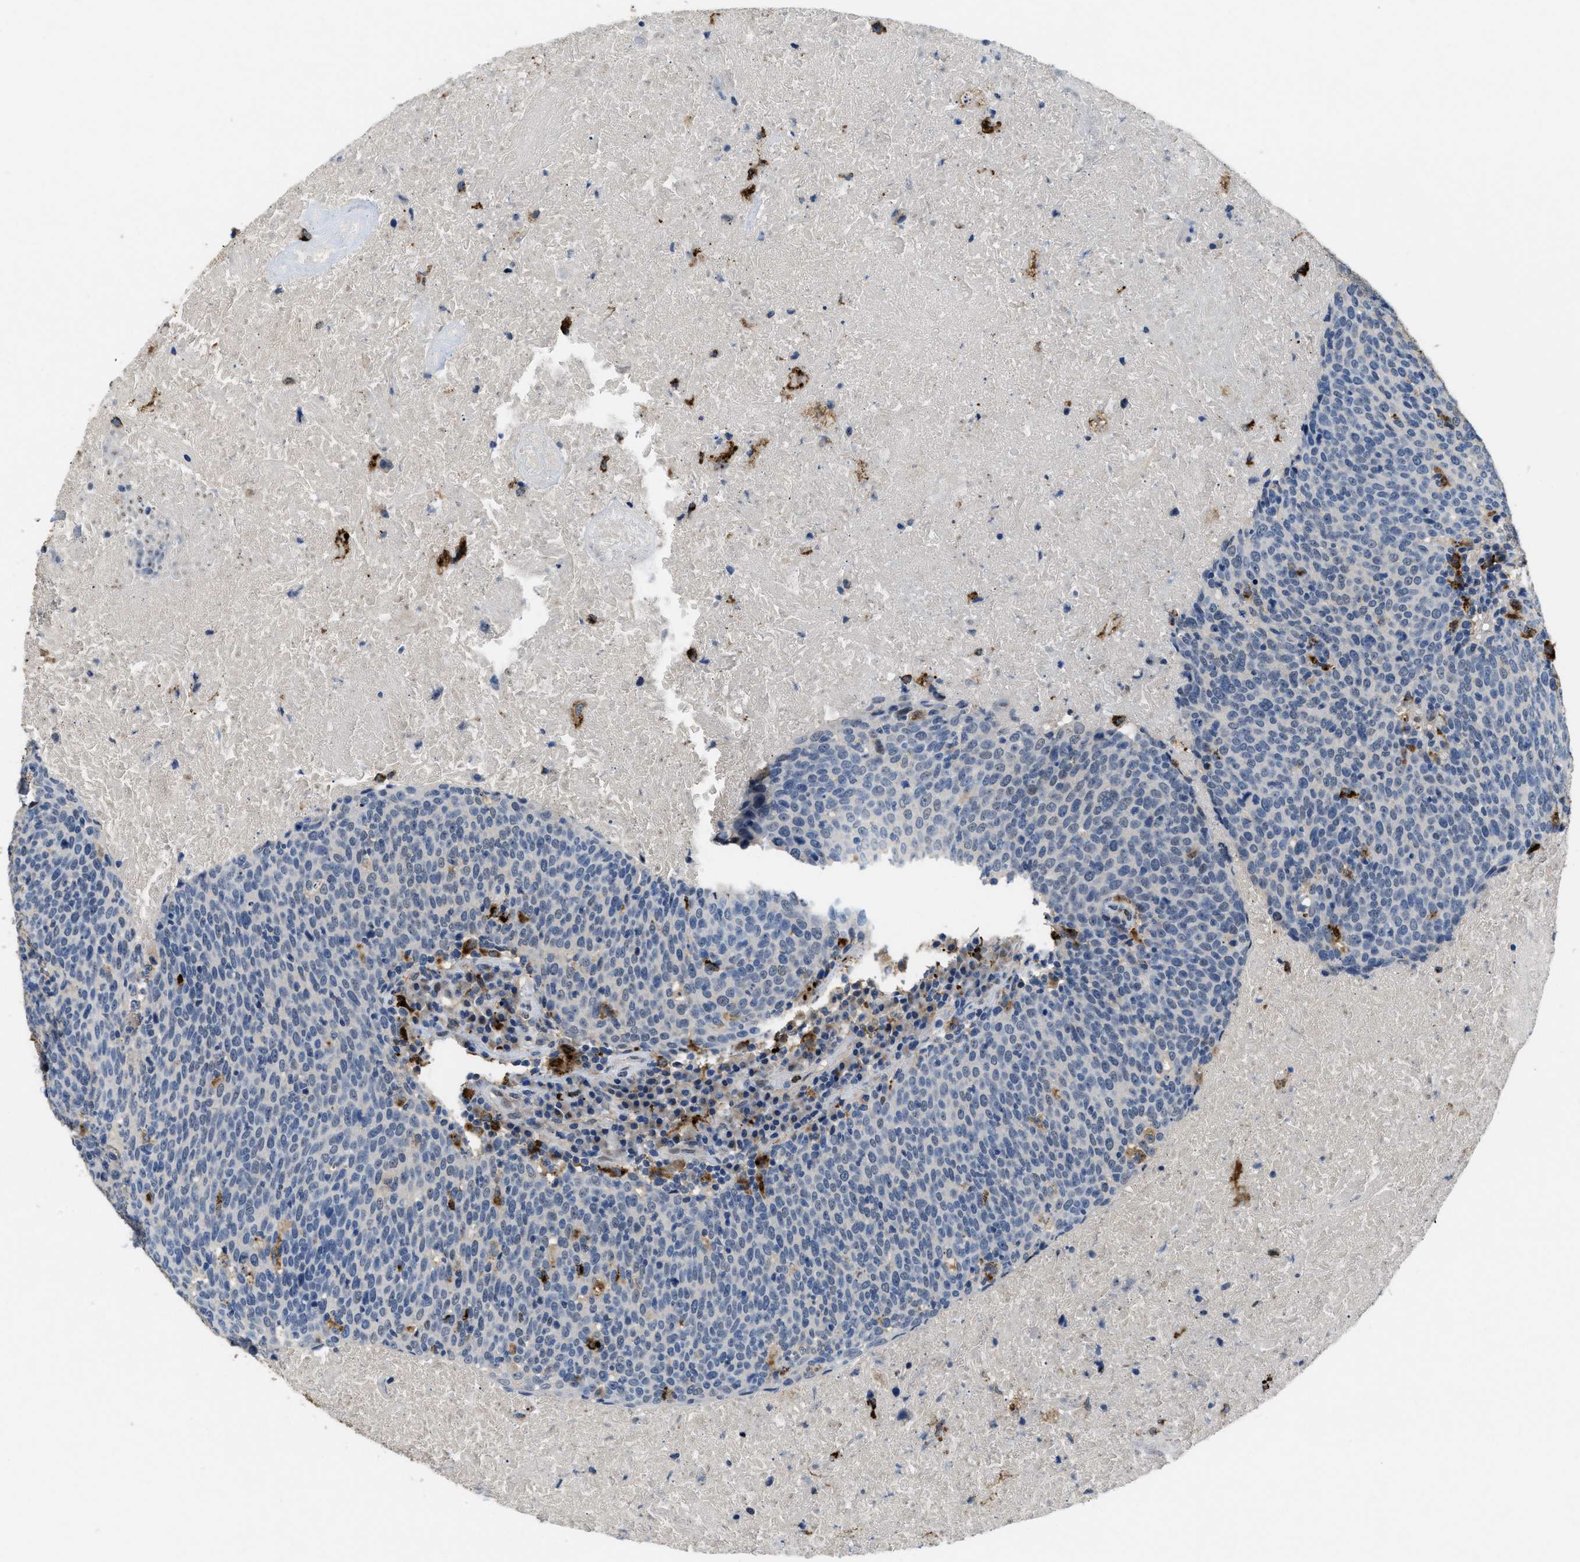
{"staining": {"intensity": "negative", "quantity": "none", "location": "none"}, "tissue": "head and neck cancer", "cell_type": "Tumor cells", "image_type": "cancer", "snomed": [{"axis": "morphology", "description": "Squamous cell carcinoma, NOS"}, {"axis": "morphology", "description": "Squamous cell carcinoma, metastatic, NOS"}, {"axis": "topography", "description": "Lymph node"}, {"axis": "topography", "description": "Head-Neck"}], "caption": "An image of human metastatic squamous cell carcinoma (head and neck) is negative for staining in tumor cells.", "gene": "BMPR2", "patient": {"sex": "male", "age": 62}}